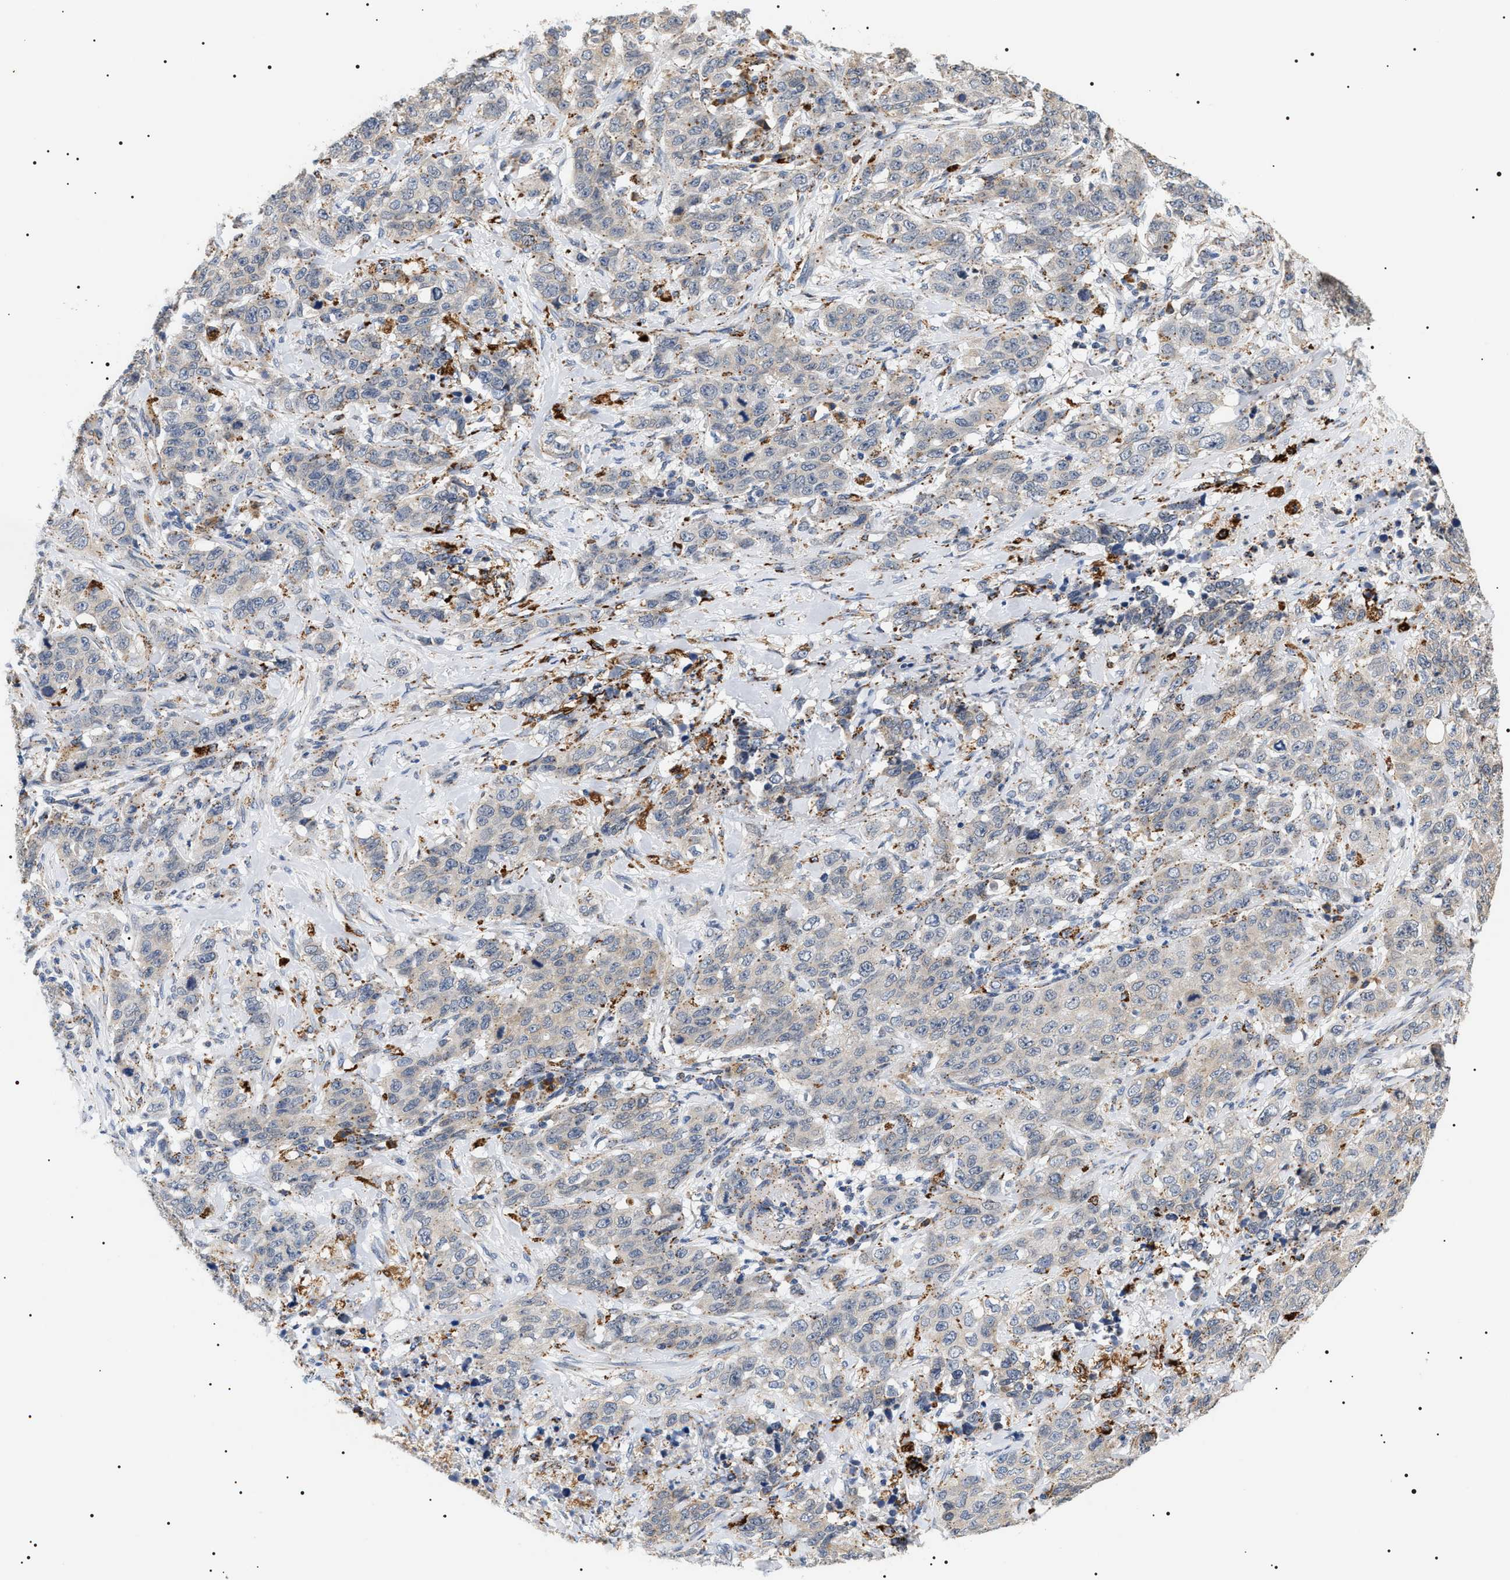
{"staining": {"intensity": "negative", "quantity": "none", "location": "none"}, "tissue": "stomach cancer", "cell_type": "Tumor cells", "image_type": "cancer", "snomed": [{"axis": "morphology", "description": "Adenocarcinoma, NOS"}, {"axis": "topography", "description": "Stomach"}], "caption": "Immunohistochemical staining of adenocarcinoma (stomach) displays no significant expression in tumor cells.", "gene": "HSD17B11", "patient": {"sex": "male", "age": 48}}